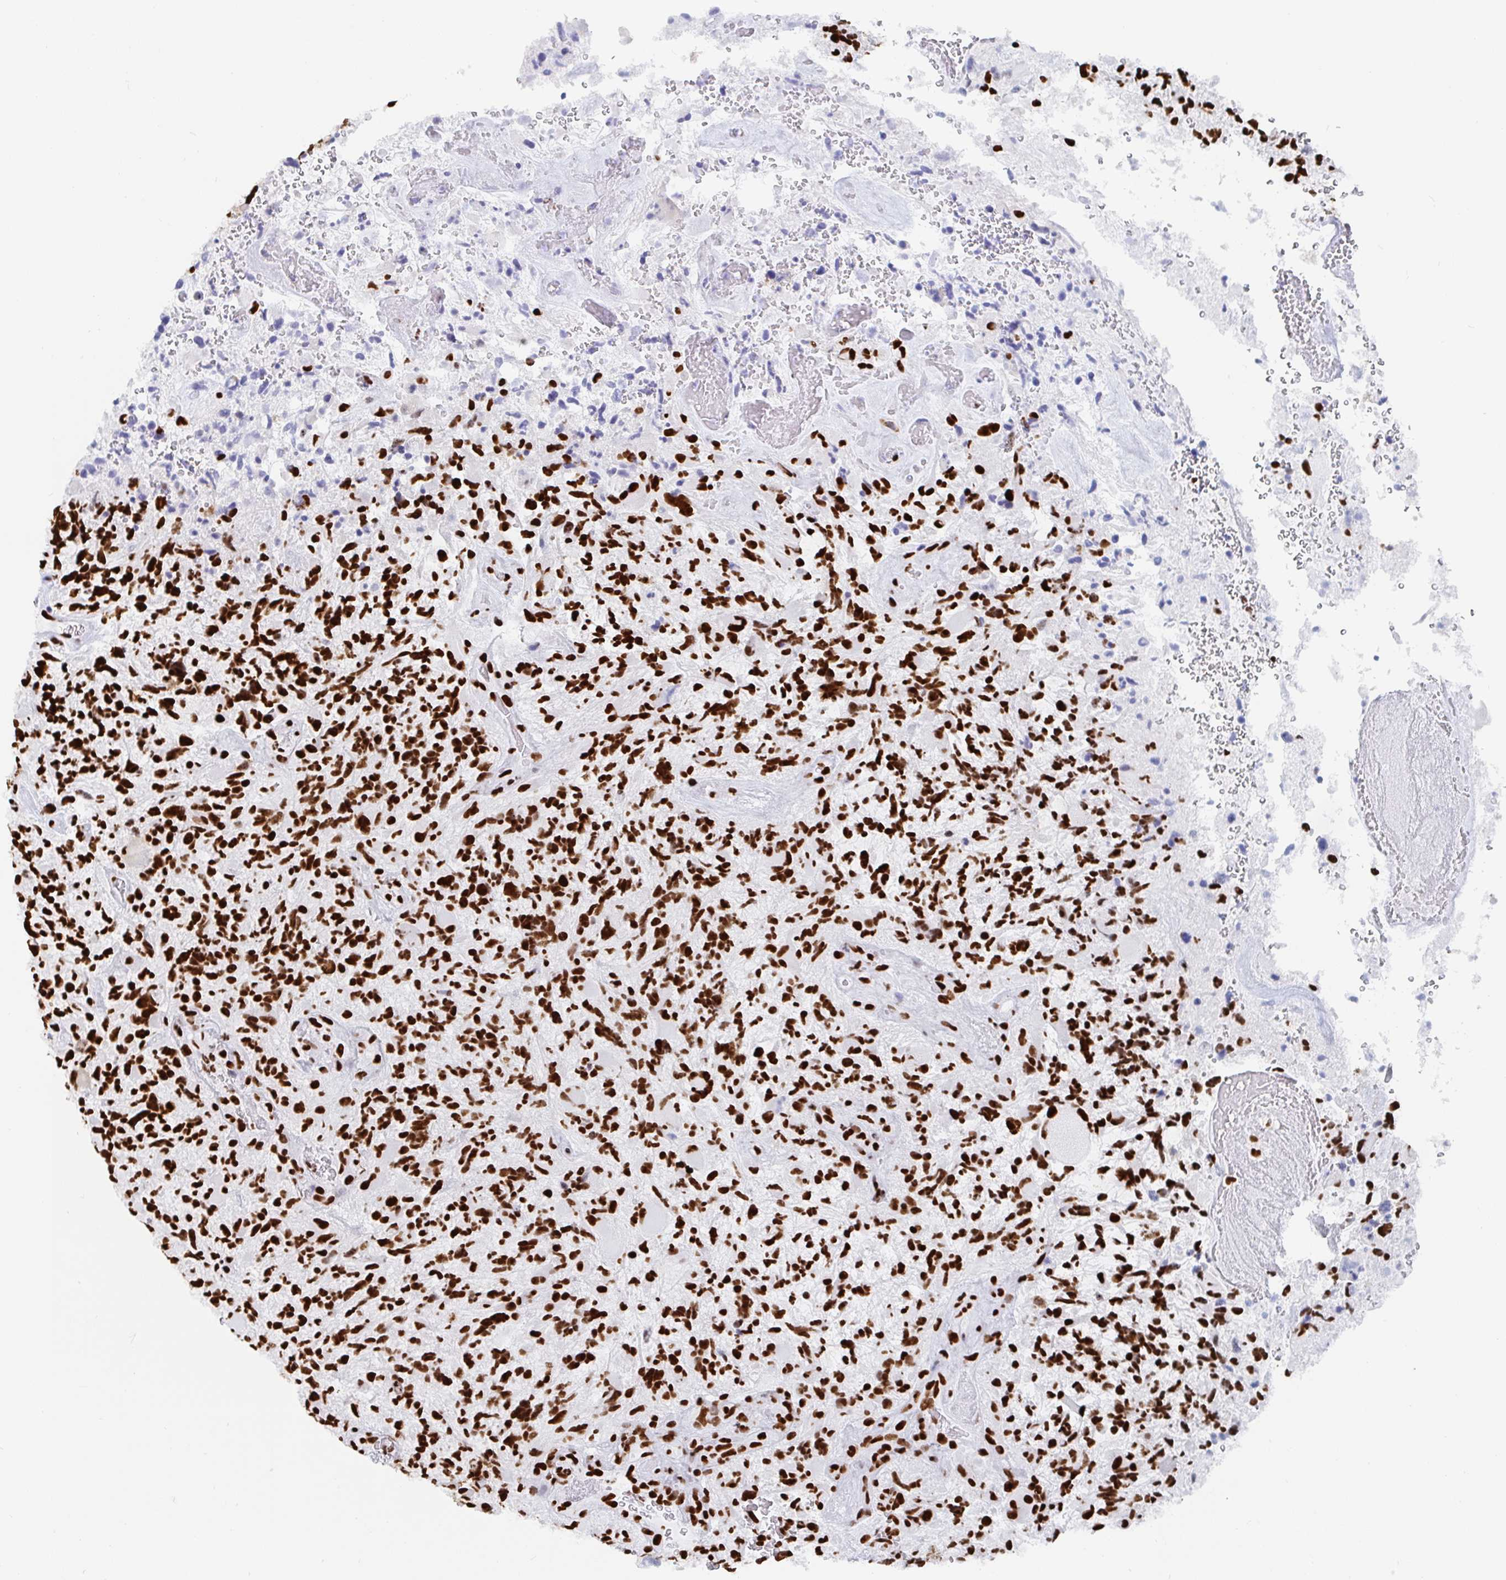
{"staining": {"intensity": "strong", "quantity": ">75%", "location": "nuclear"}, "tissue": "glioma", "cell_type": "Tumor cells", "image_type": "cancer", "snomed": [{"axis": "morphology", "description": "Glioma, malignant, High grade"}, {"axis": "topography", "description": "Brain"}], "caption": "Immunohistochemical staining of human glioma exhibits strong nuclear protein staining in approximately >75% of tumor cells.", "gene": "EWSR1", "patient": {"sex": "female", "age": 71}}